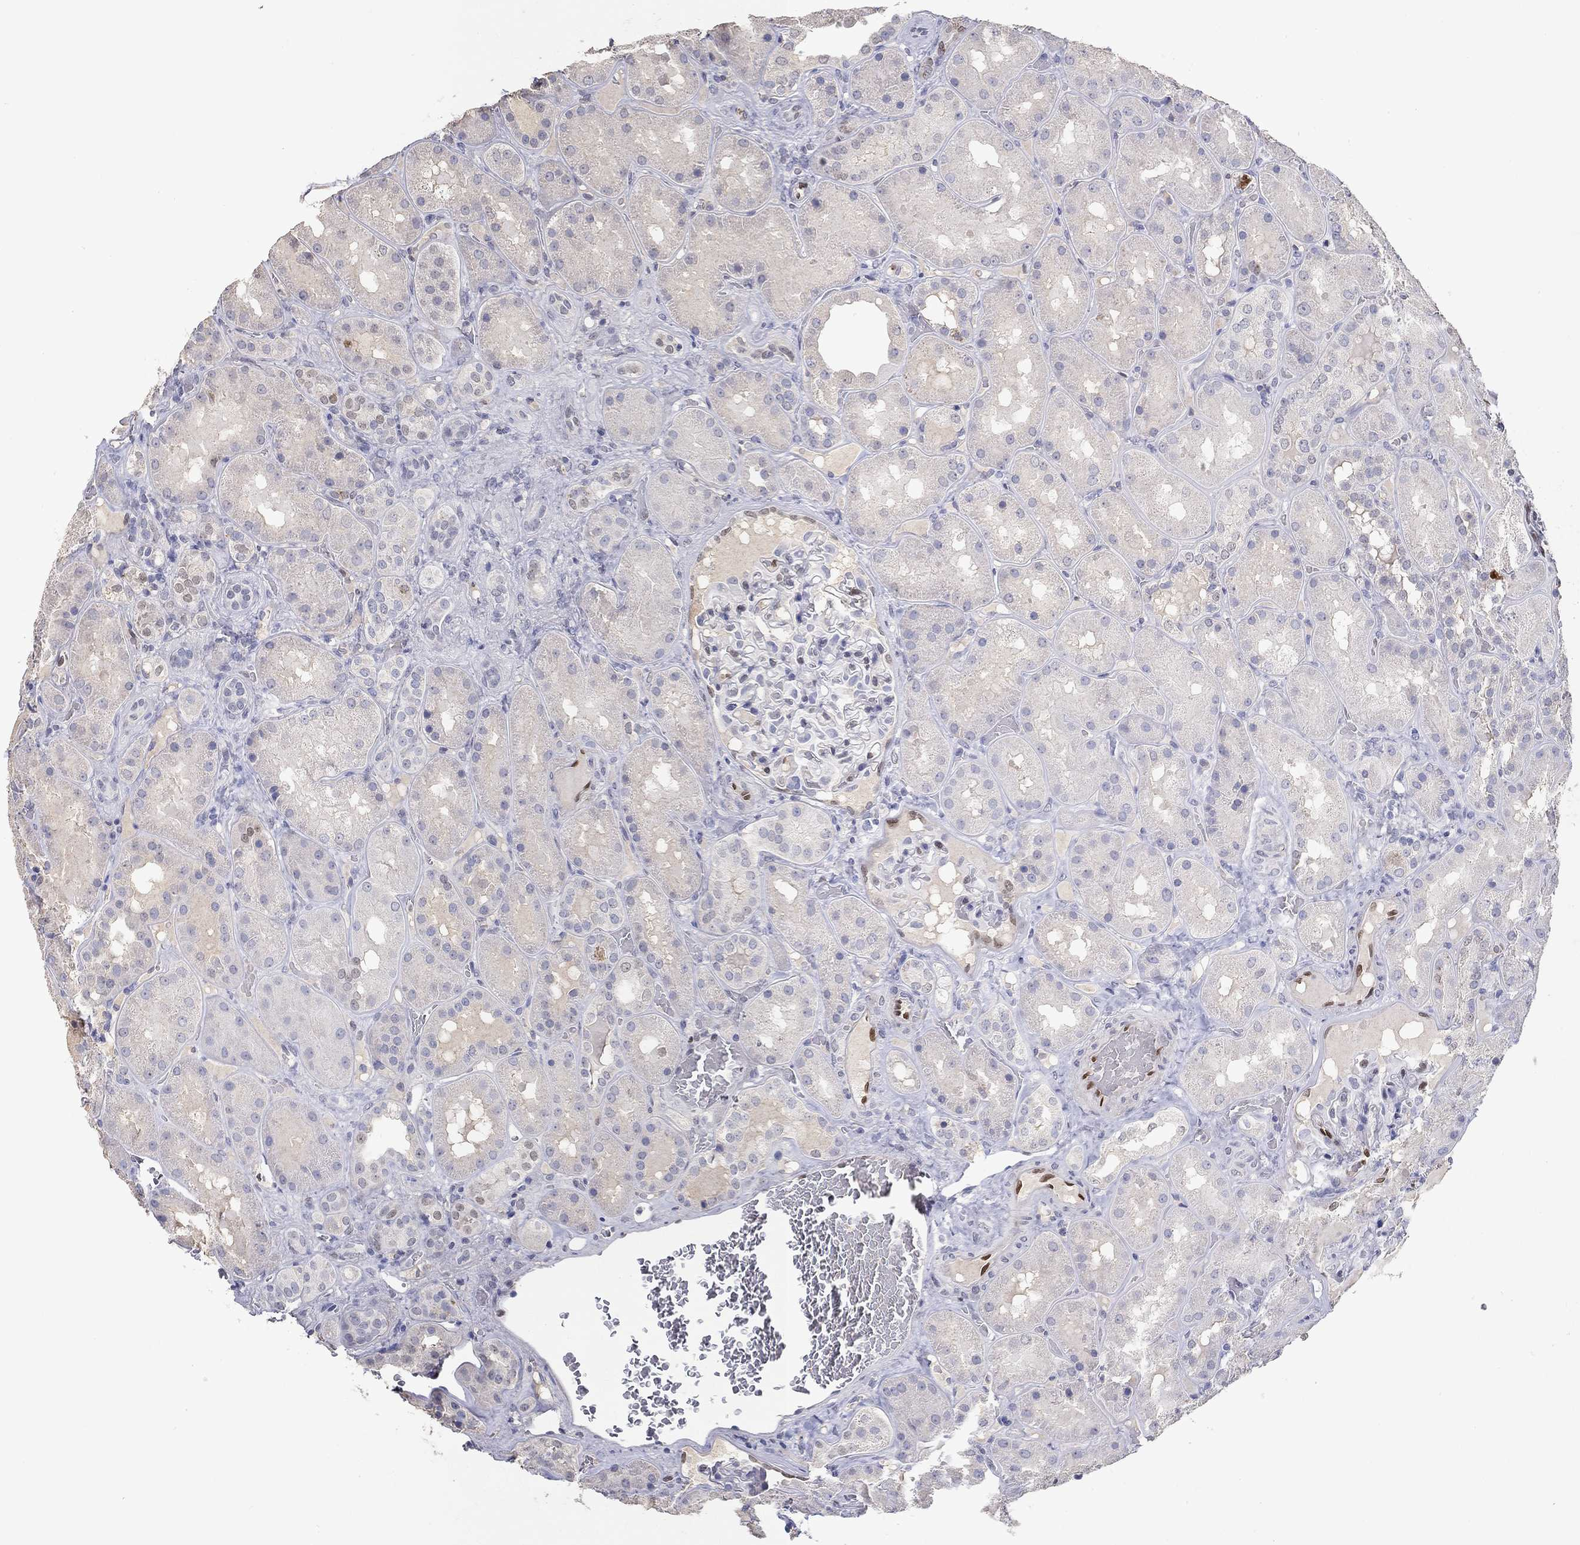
{"staining": {"intensity": "weak", "quantity": "<25%", "location": "nuclear"}, "tissue": "kidney", "cell_type": "Cells in glomeruli", "image_type": "normal", "snomed": [{"axis": "morphology", "description": "Normal tissue, NOS"}, {"axis": "topography", "description": "Kidney"}], "caption": "Kidney was stained to show a protein in brown. There is no significant positivity in cells in glomeruli. (Stains: DAB (3,3'-diaminobenzidine) immunohistochemistry with hematoxylin counter stain, Microscopy: brightfield microscopy at high magnification).", "gene": "FGF2", "patient": {"sex": "male", "age": 73}}